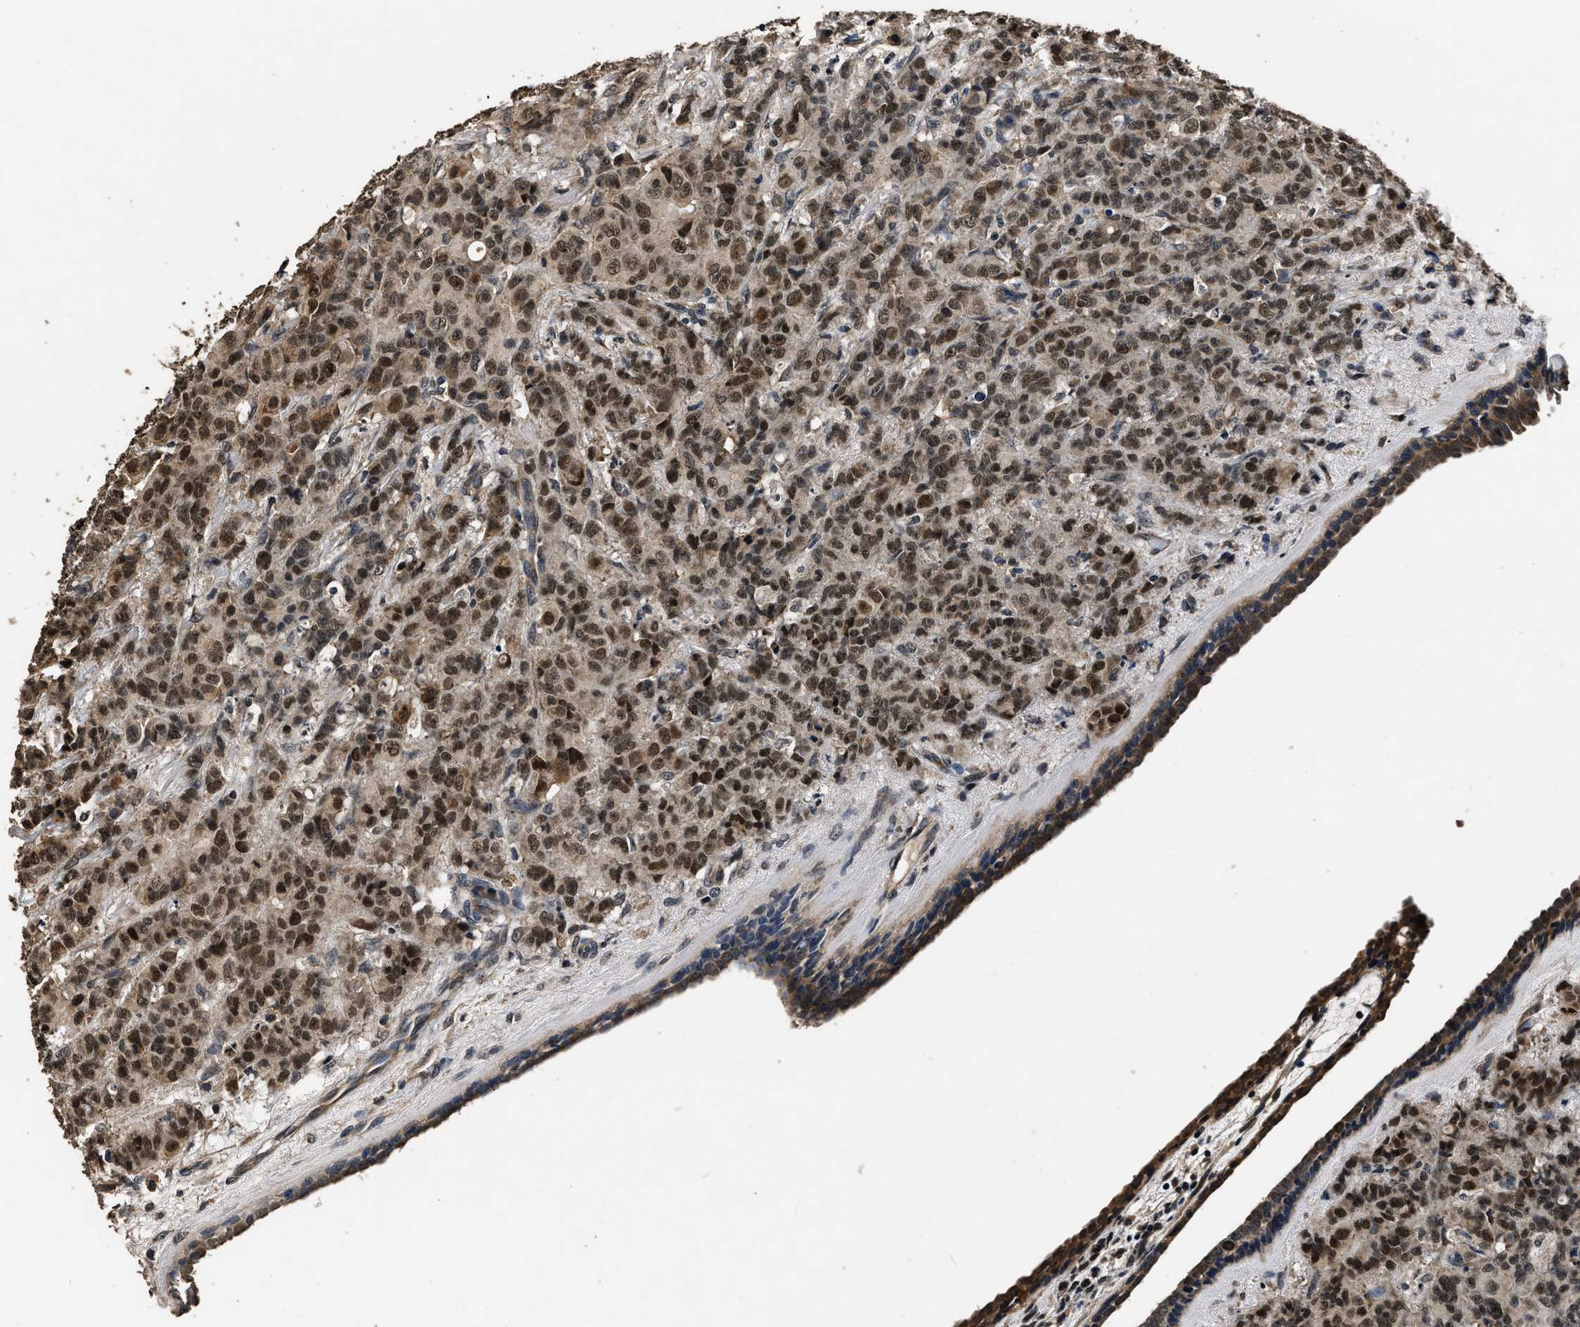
{"staining": {"intensity": "strong", "quantity": ">75%", "location": "nuclear"}, "tissue": "breast cancer", "cell_type": "Tumor cells", "image_type": "cancer", "snomed": [{"axis": "morphology", "description": "Normal tissue, NOS"}, {"axis": "morphology", "description": "Duct carcinoma"}, {"axis": "topography", "description": "Breast"}], "caption": "A histopathology image showing strong nuclear positivity in approximately >75% of tumor cells in breast infiltrating ductal carcinoma, as visualized by brown immunohistochemical staining.", "gene": "CSTF1", "patient": {"sex": "female", "age": 40}}